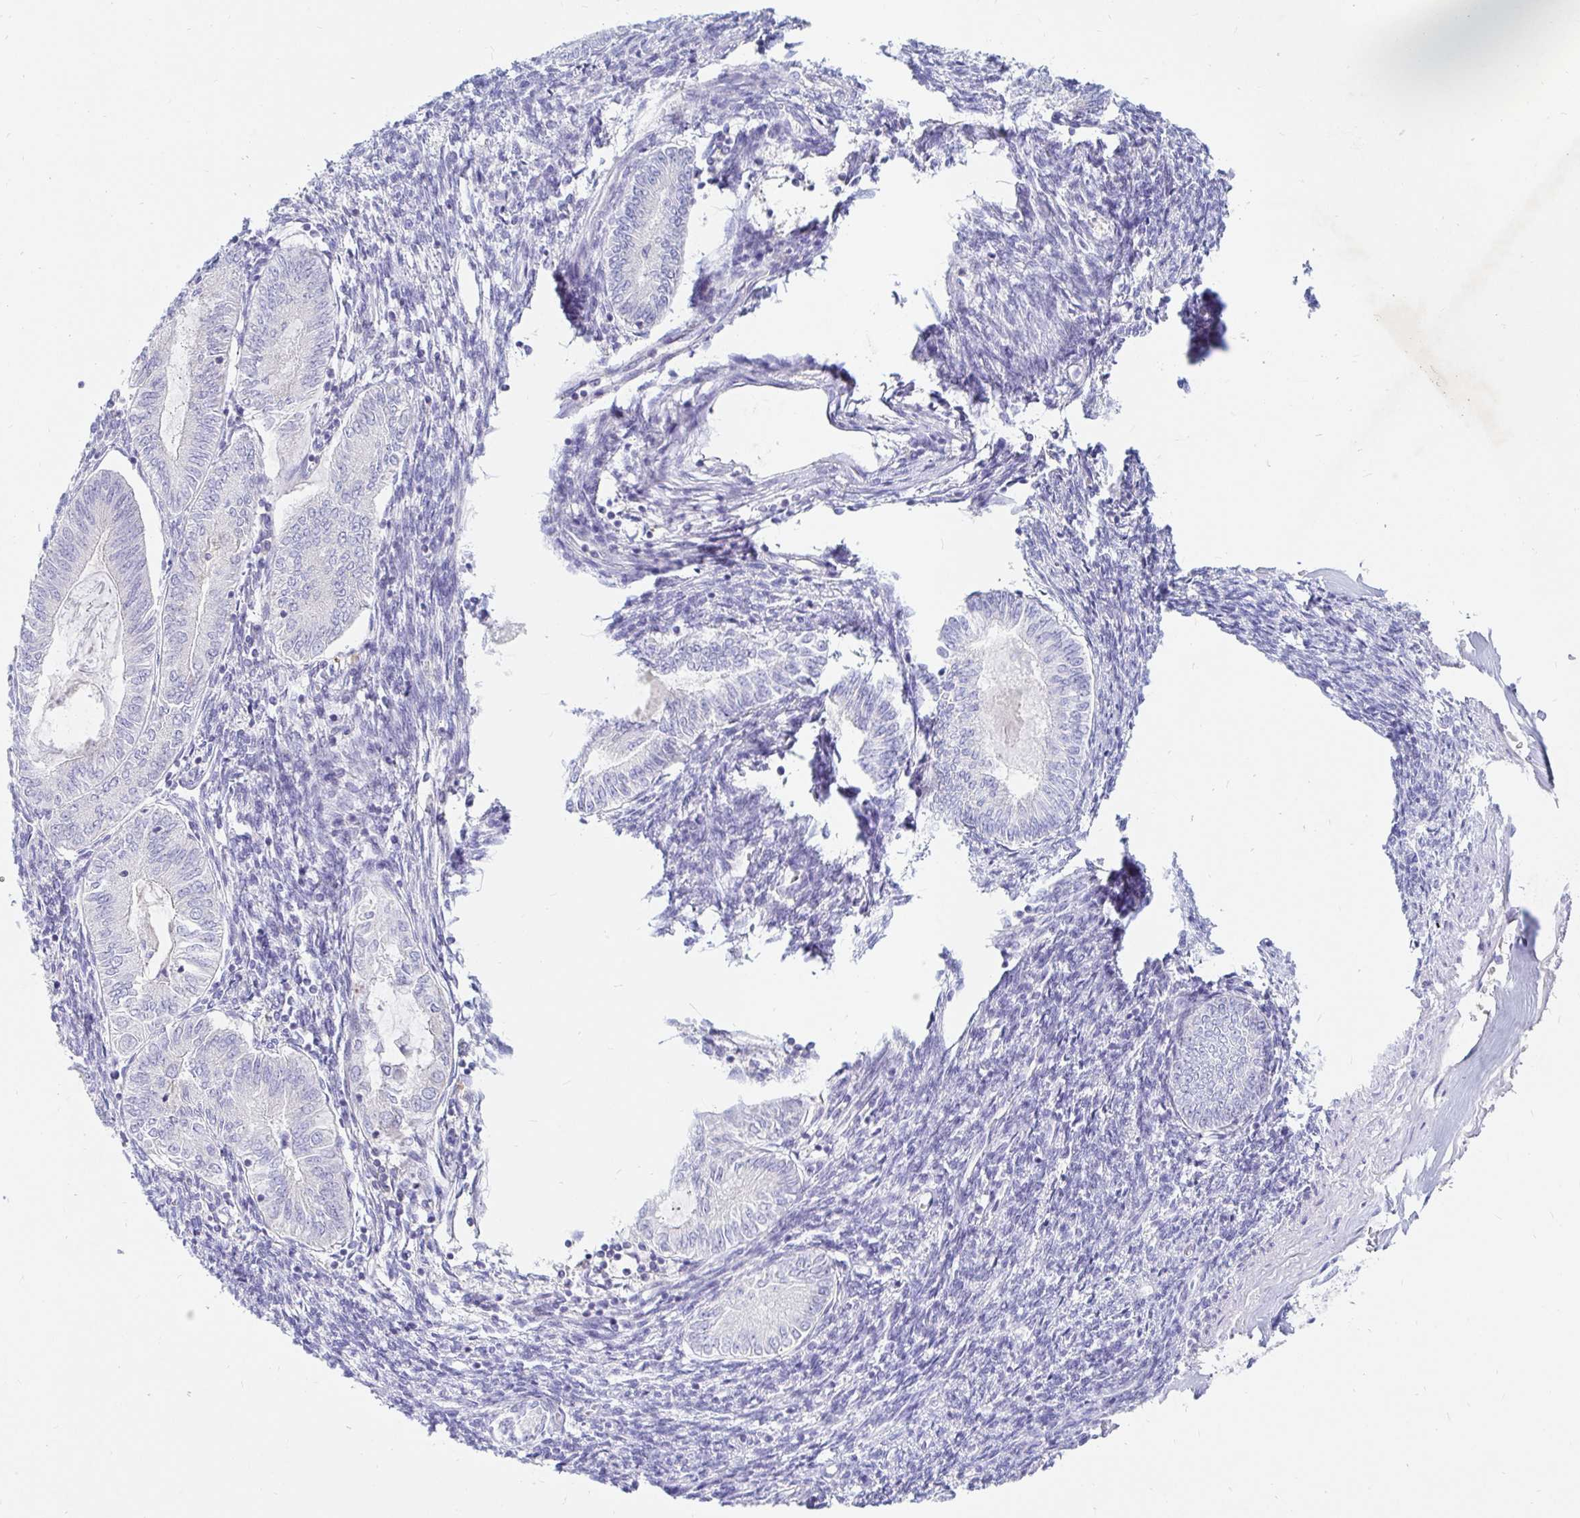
{"staining": {"intensity": "negative", "quantity": "none", "location": "none"}, "tissue": "endometrial cancer", "cell_type": "Tumor cells", "image_type": "cancer", "snomed": [{"axis": "morphology", "description": "Carcinoma, NOS"}, {"axis": "topography", "description": "Uterus"}], "caption": "Immunohistochemistry (IHC) of endometrial carcinoma exhibits no expression in tumor cells.", "gene": "NR2E1", "patient": {"sex": "female", "age": 76}}